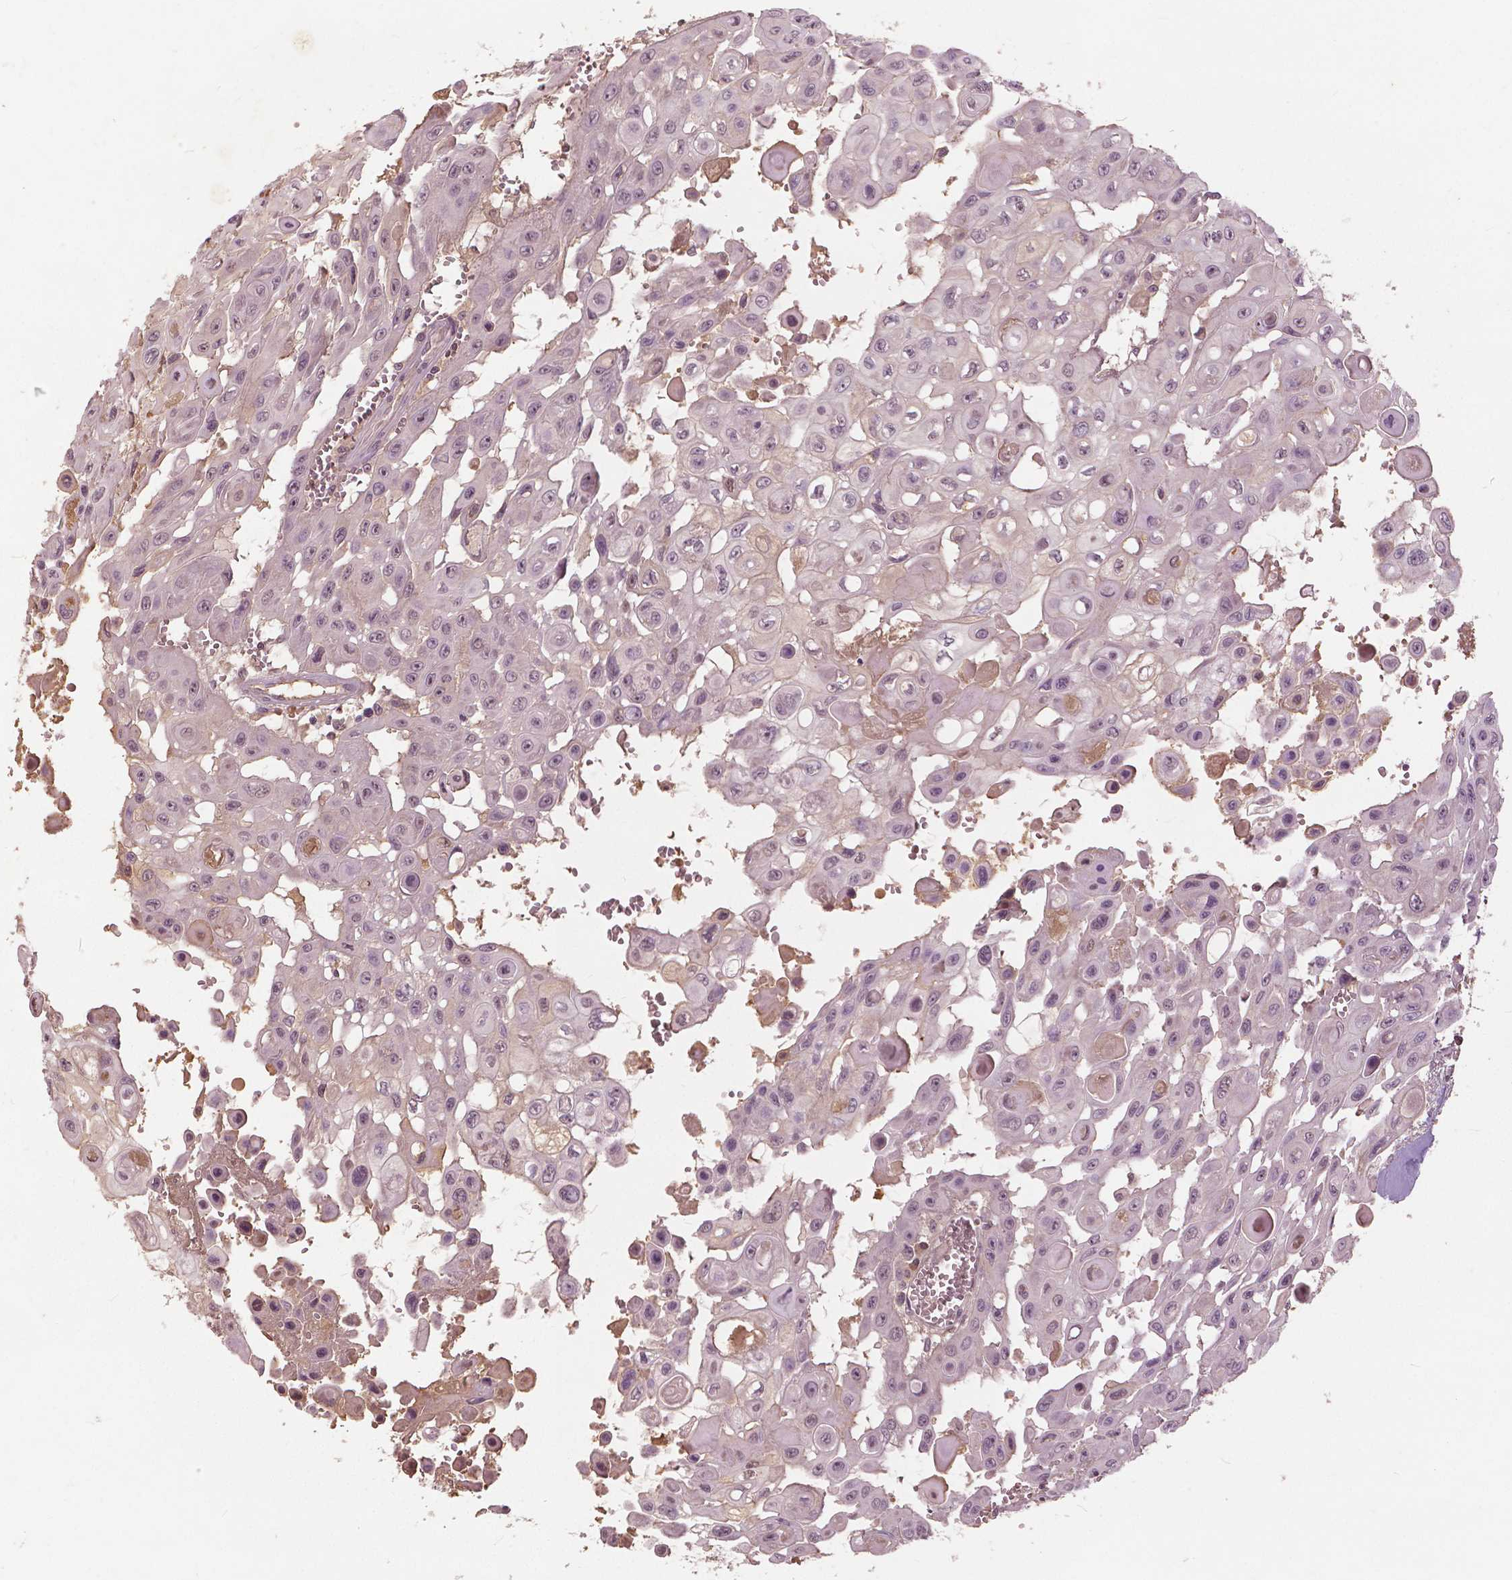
{"staining": {"intensity": "weak", "quantity": "25%-75%", "location": "nuclear"}, "tissue": "head and neck cancer", "cell_type": "Tumor cells", "image_type": "cancer", "snomed": [{"axis": "morphology", "description": "Adenocarcinoma, NOS"}, {"axis": "topography", "description": "Head-Neck"}], "caption": "Head and neck adenocarcinoma stained for a protein shows weak nuclear positivity in tumor cells.", "gene": "ANGPTL4", "patient": {"sex": "male", "age": 73}}